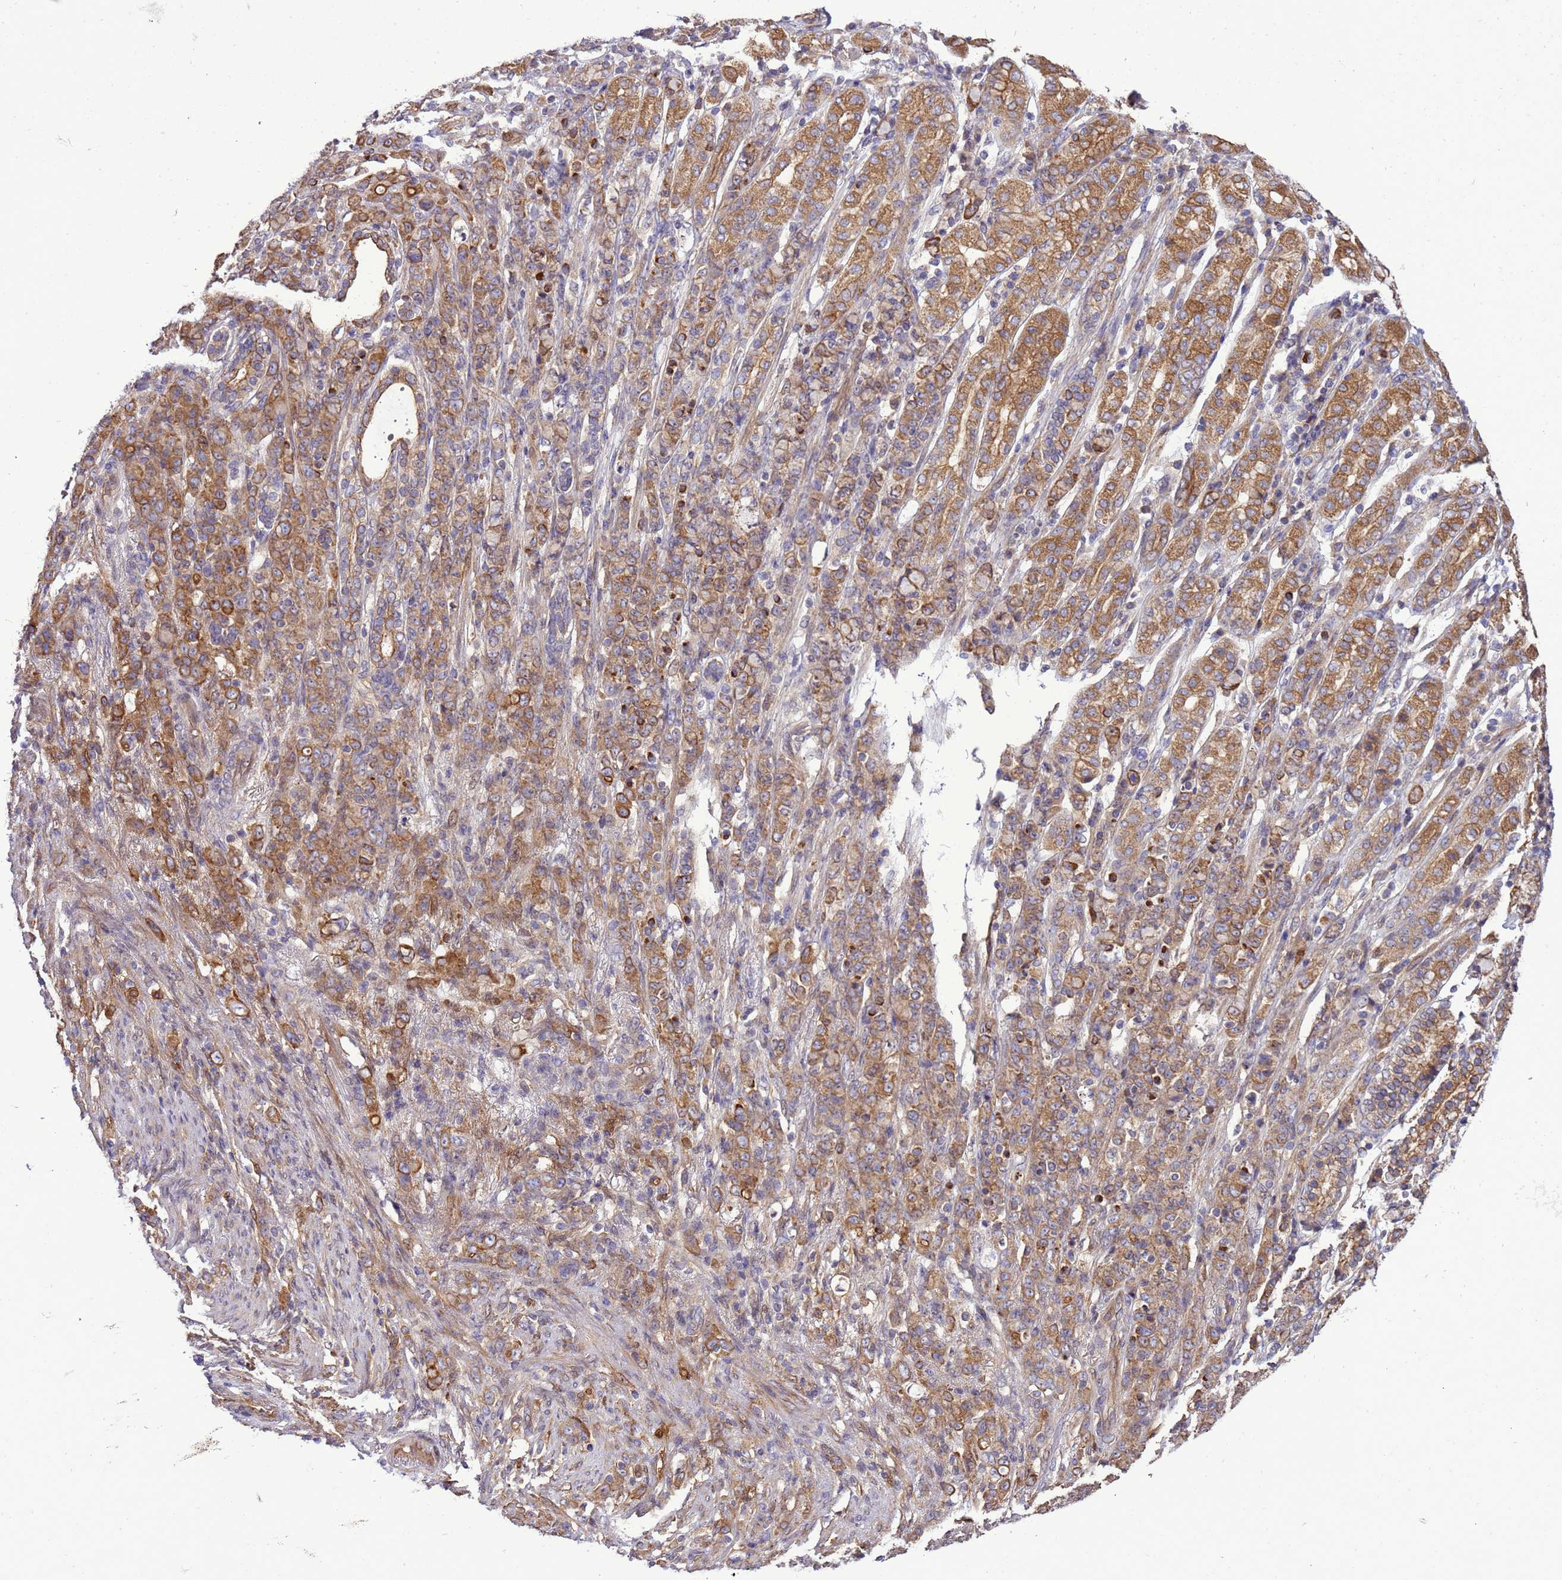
{"staining": {"intensity": "moderate", "quantity": ">75%", "location": "cytoplasmic/membranous"}, "tissue": "stomach cancer", "cell_type": "Tumor cells", "image_type": "cancer", "snomed": [{"axis": "morphology", "description": "Adenocarcinoma, NOS"}, {"axis": "topography", "description": "Stomach"}], "caption": "Immunohistochemistry (IHC) of stomach adenocarcinoma displays medium levels of moderate cytoplasmic/membranous staining in approximately >75% of tumor cells.", "gene": "SMCO3", "patient": {"sex": "female", "age": 79}}